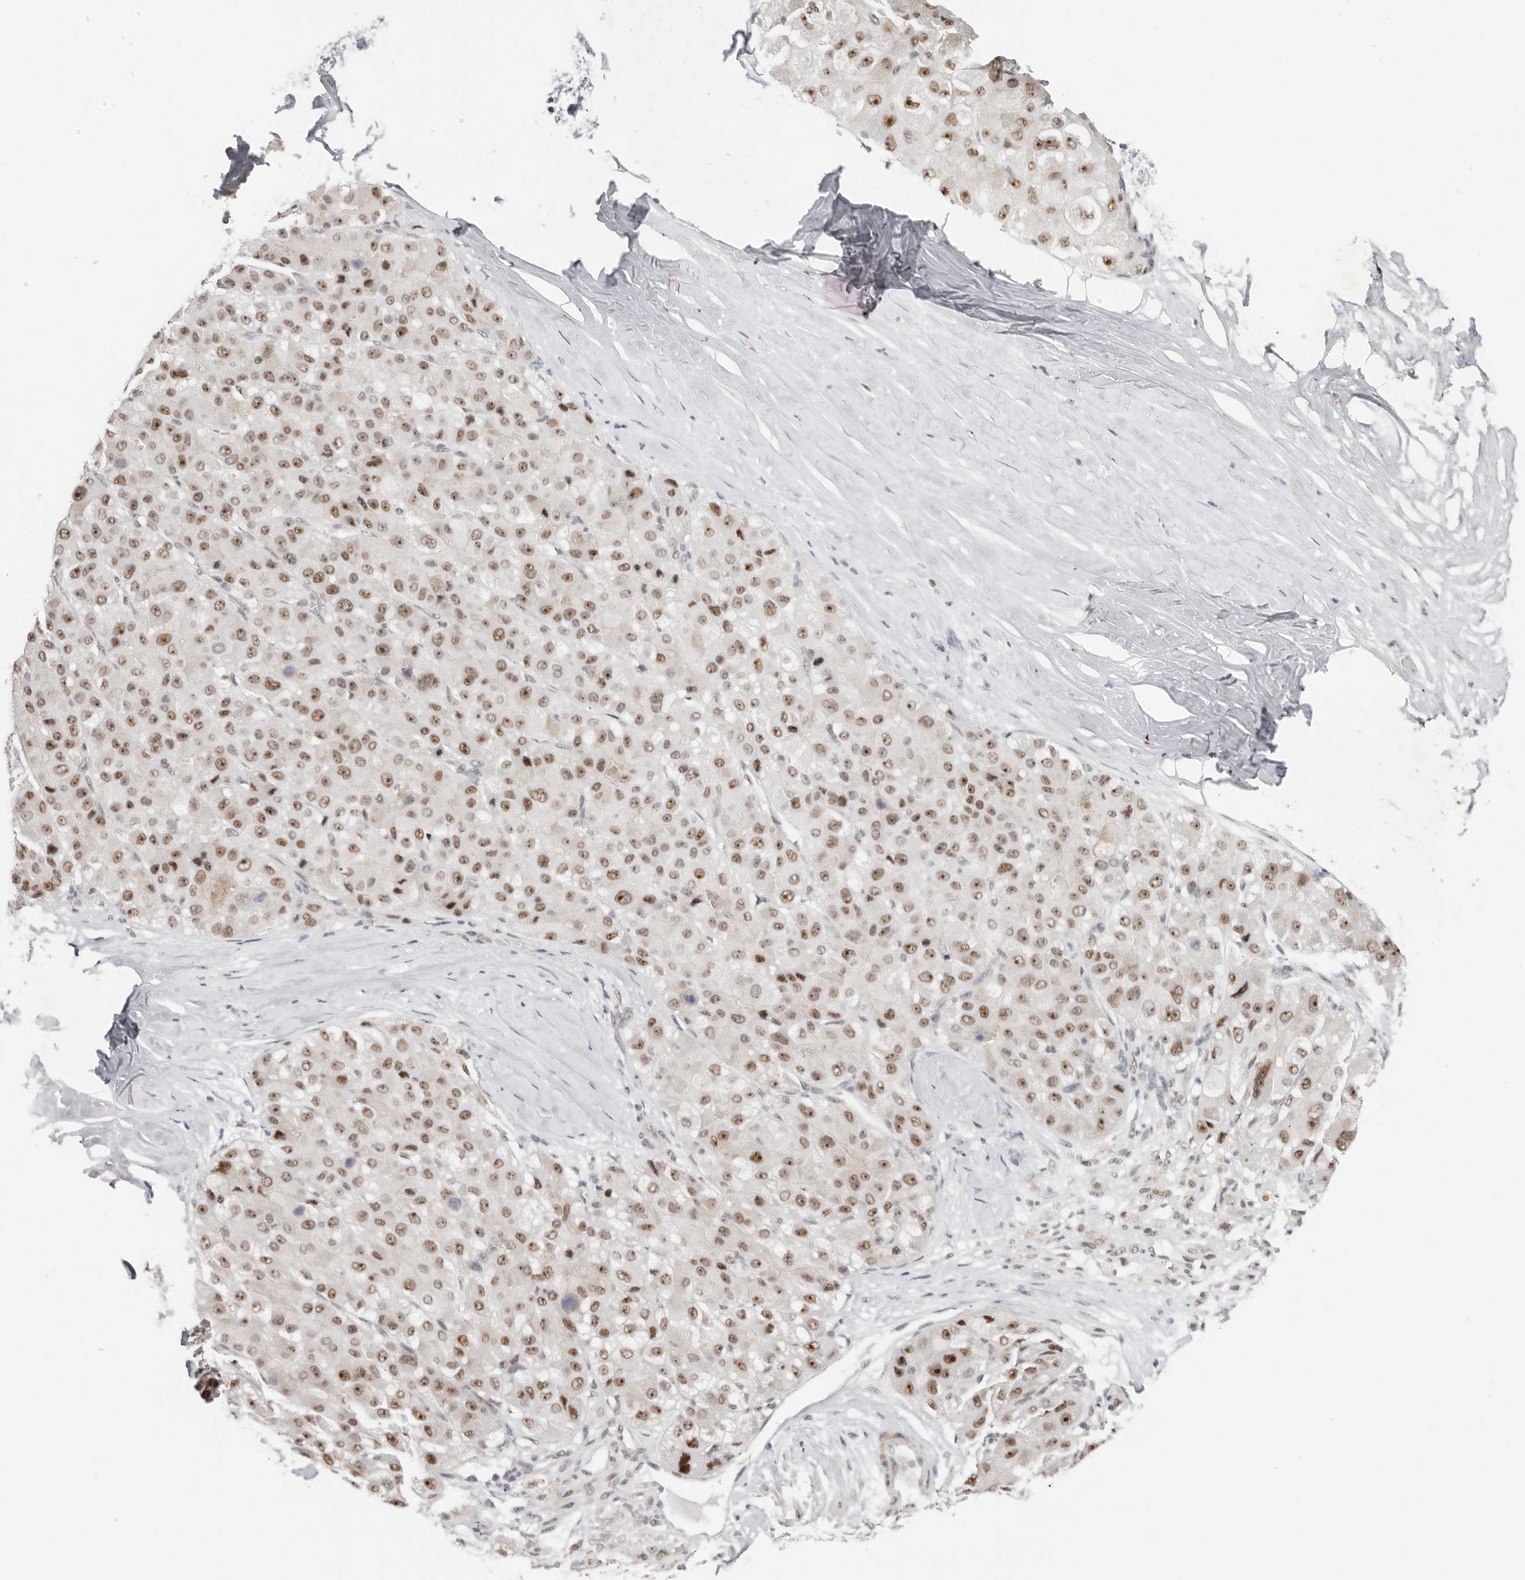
{"staining": {"intensity": "moderate", "quantity": ">75%", "location": "nuclear"}, "tissue": "liver cancer", "cell_type": "Tumor cells", "image_type": "cancer", "snomed": [{"axis": "morphology", "description": "Carcinoma, Hepatocellular, NOS"}, {"axis": "topography", "description": "Liver"}], "caption": "Protein staining demonstrates moderate nuclear positivity in about >75% of tumor cells in liver cancer. Using DAB (brown) and hematoxylin (blue) stains, captured at high magnification using brightfield microscopy.", "gene": "LARP7", "patient": {"sex": "male", "age": 80}}